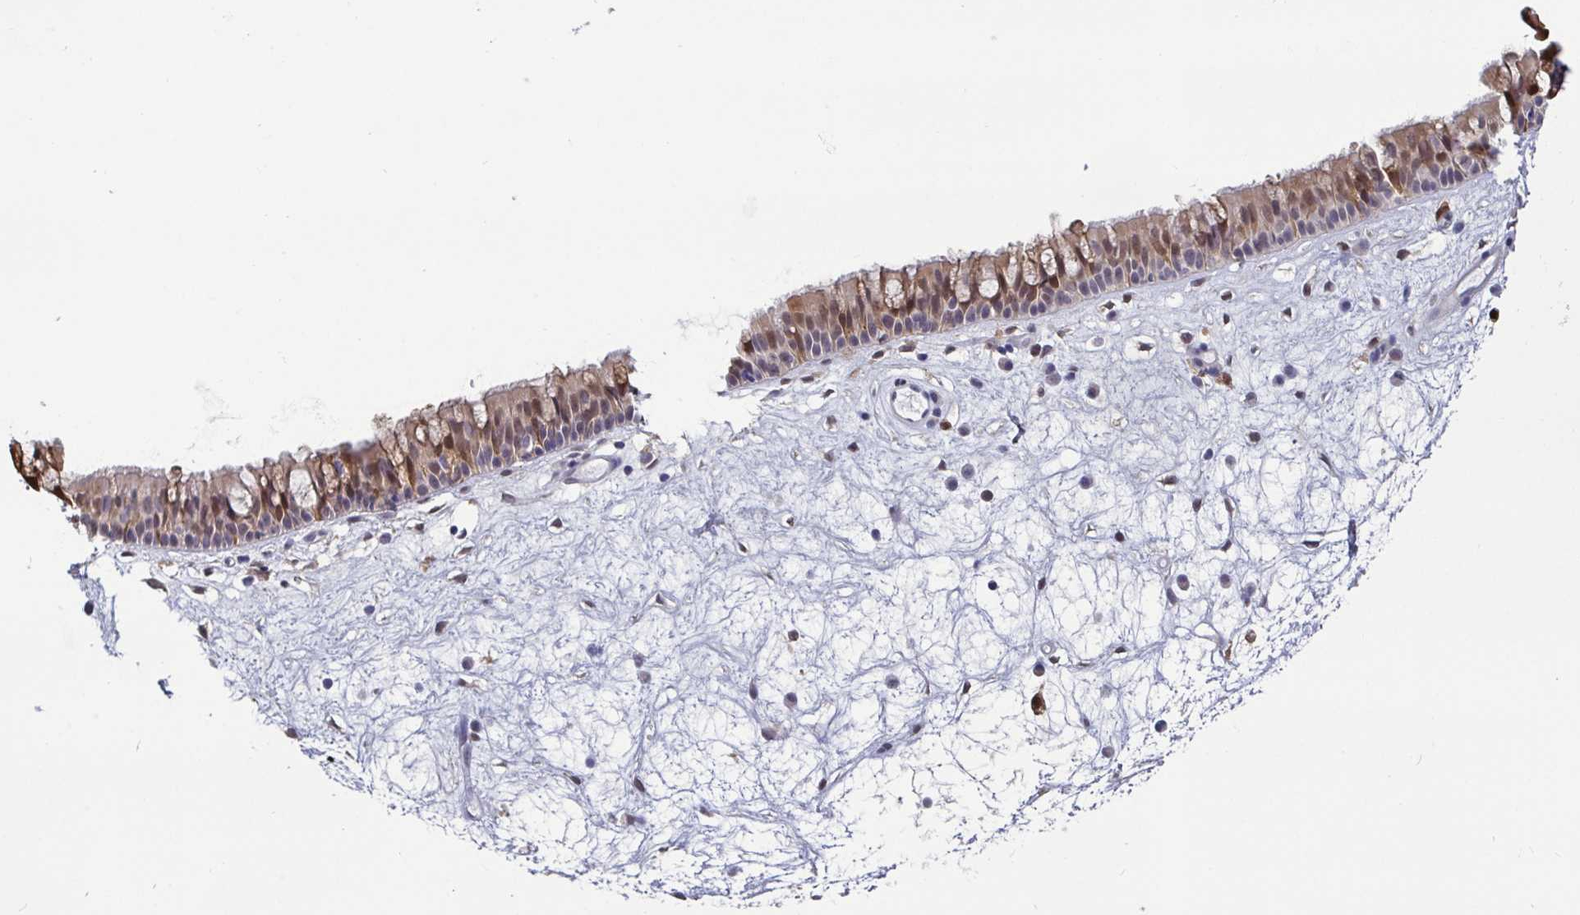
{"staining": {"intensity": "weak", "quantity": "25%-75%", "location": "cytoplasmic/membranous"}, "tissue": "nasopharynx", "cell_type": "Respiratory epithelial cells", "image_type": "normal", "snomed": [{"axis": "morphology", "description": "Normal tissue, NOS"}, {"axis": "topography", "description": "Nasopharynx"}], "caption": "Immunohistochemistry histopathology image of benign human nasopharynx stained for a protein (brown), which demonstrates low levels of weak cytoplasmic/membranous positivity in approximately 25%-75% of respiratory epithelial cells.", "gene": "IDH1", "patient": {"sex": "male", "age": 69}}